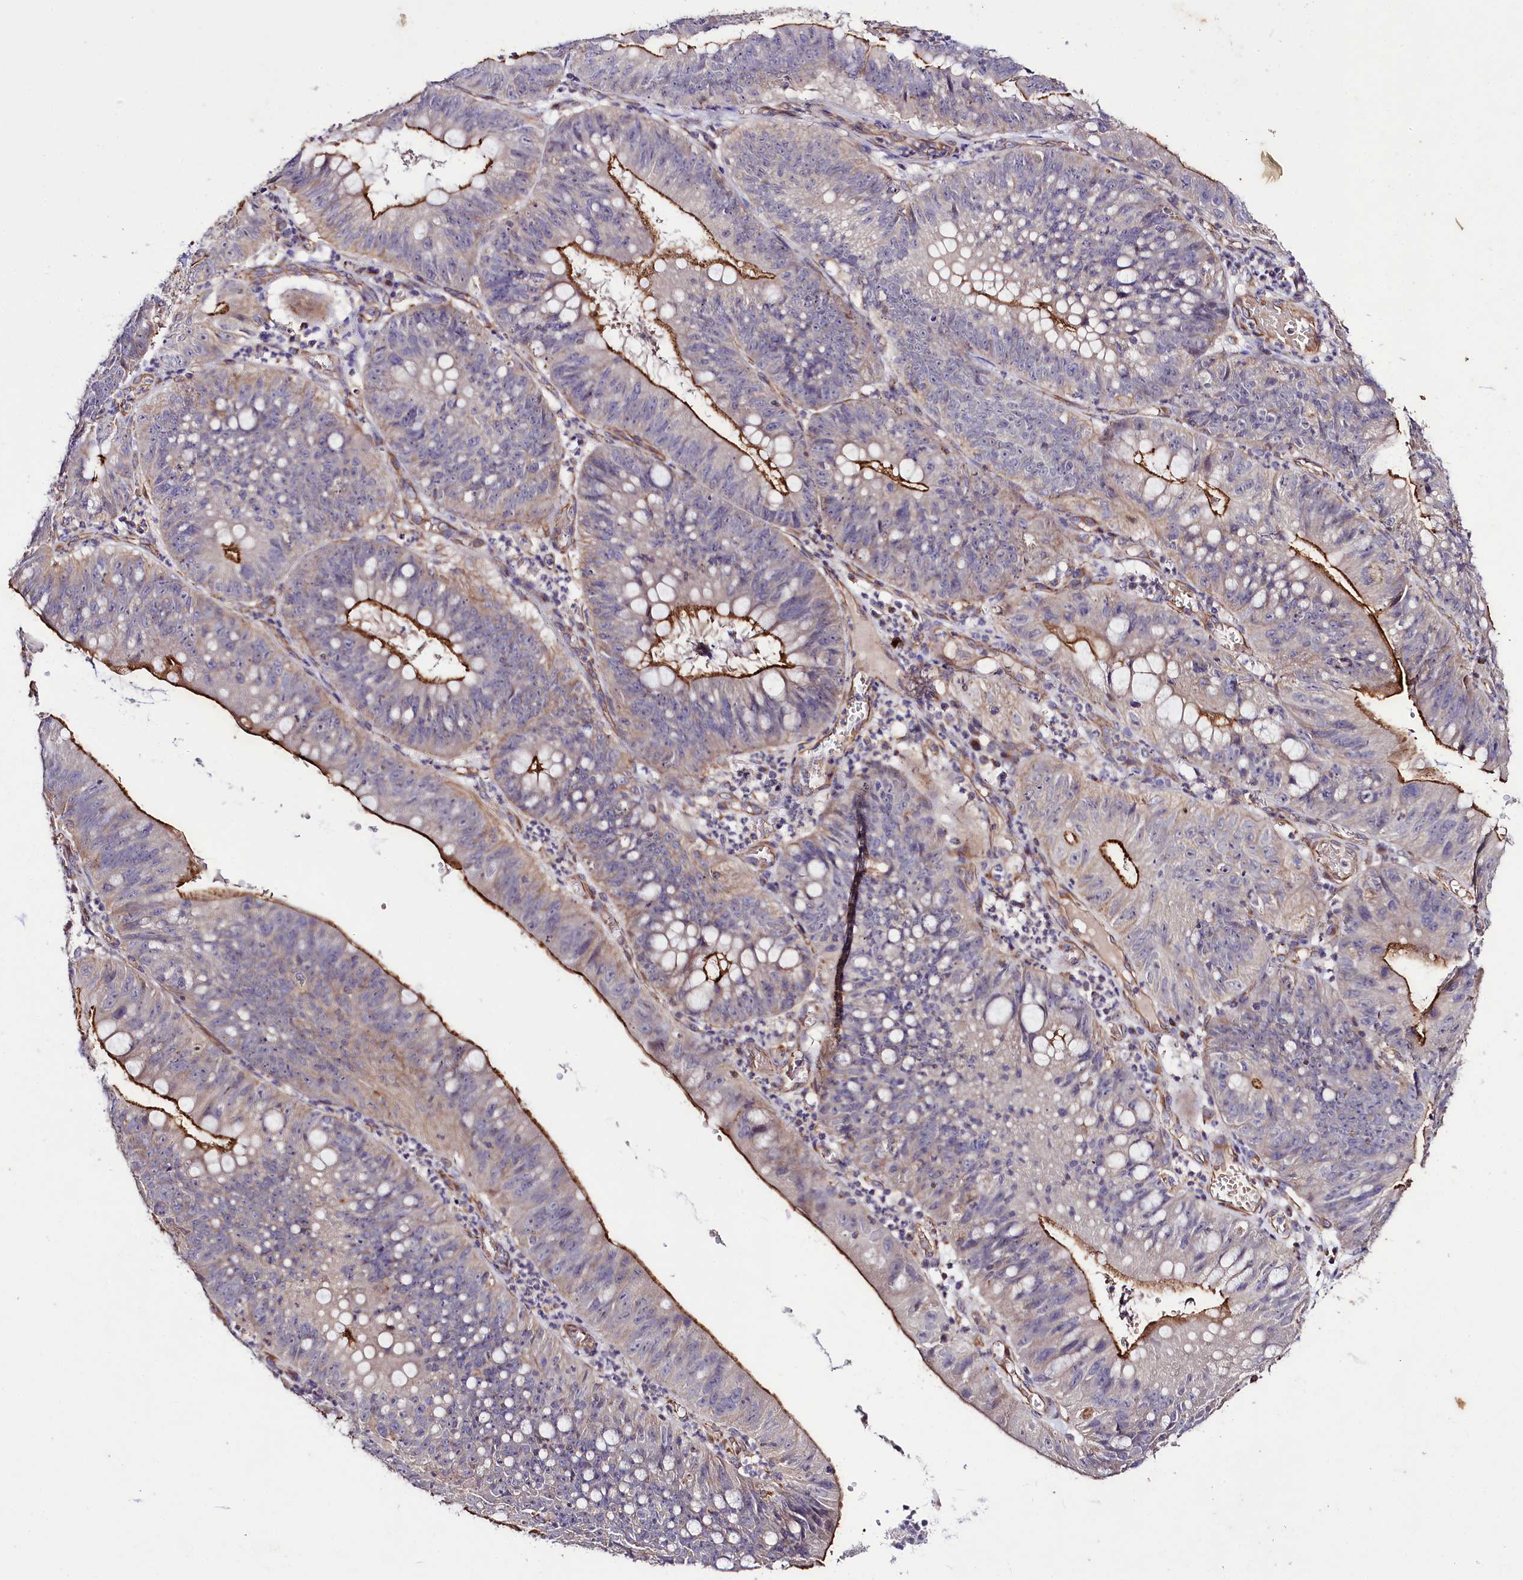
{"staining": {"intensity": "strong", "quantity": "25%-75%", "location": "cytoplasmic/membranous"}, "tissue": "stomach cancer", "cell_type": "Tumor cells", "image_type": "cancer", "snomed": [{"axis": "morphology", "description": "Adenocarcinoma, NOS"}, {"axis": "topography", "description": "Stomach"}], "caption": "Stomach cancer stained with IHC reveals strong cytoplasmic/membranous positivity in approximately 25%-75% of tumor cells. (Brightfield microscopy of DAB IHC at high magnification).", "gene": "SLC7A1", "patient": {"sex": "male", "age": 59}}